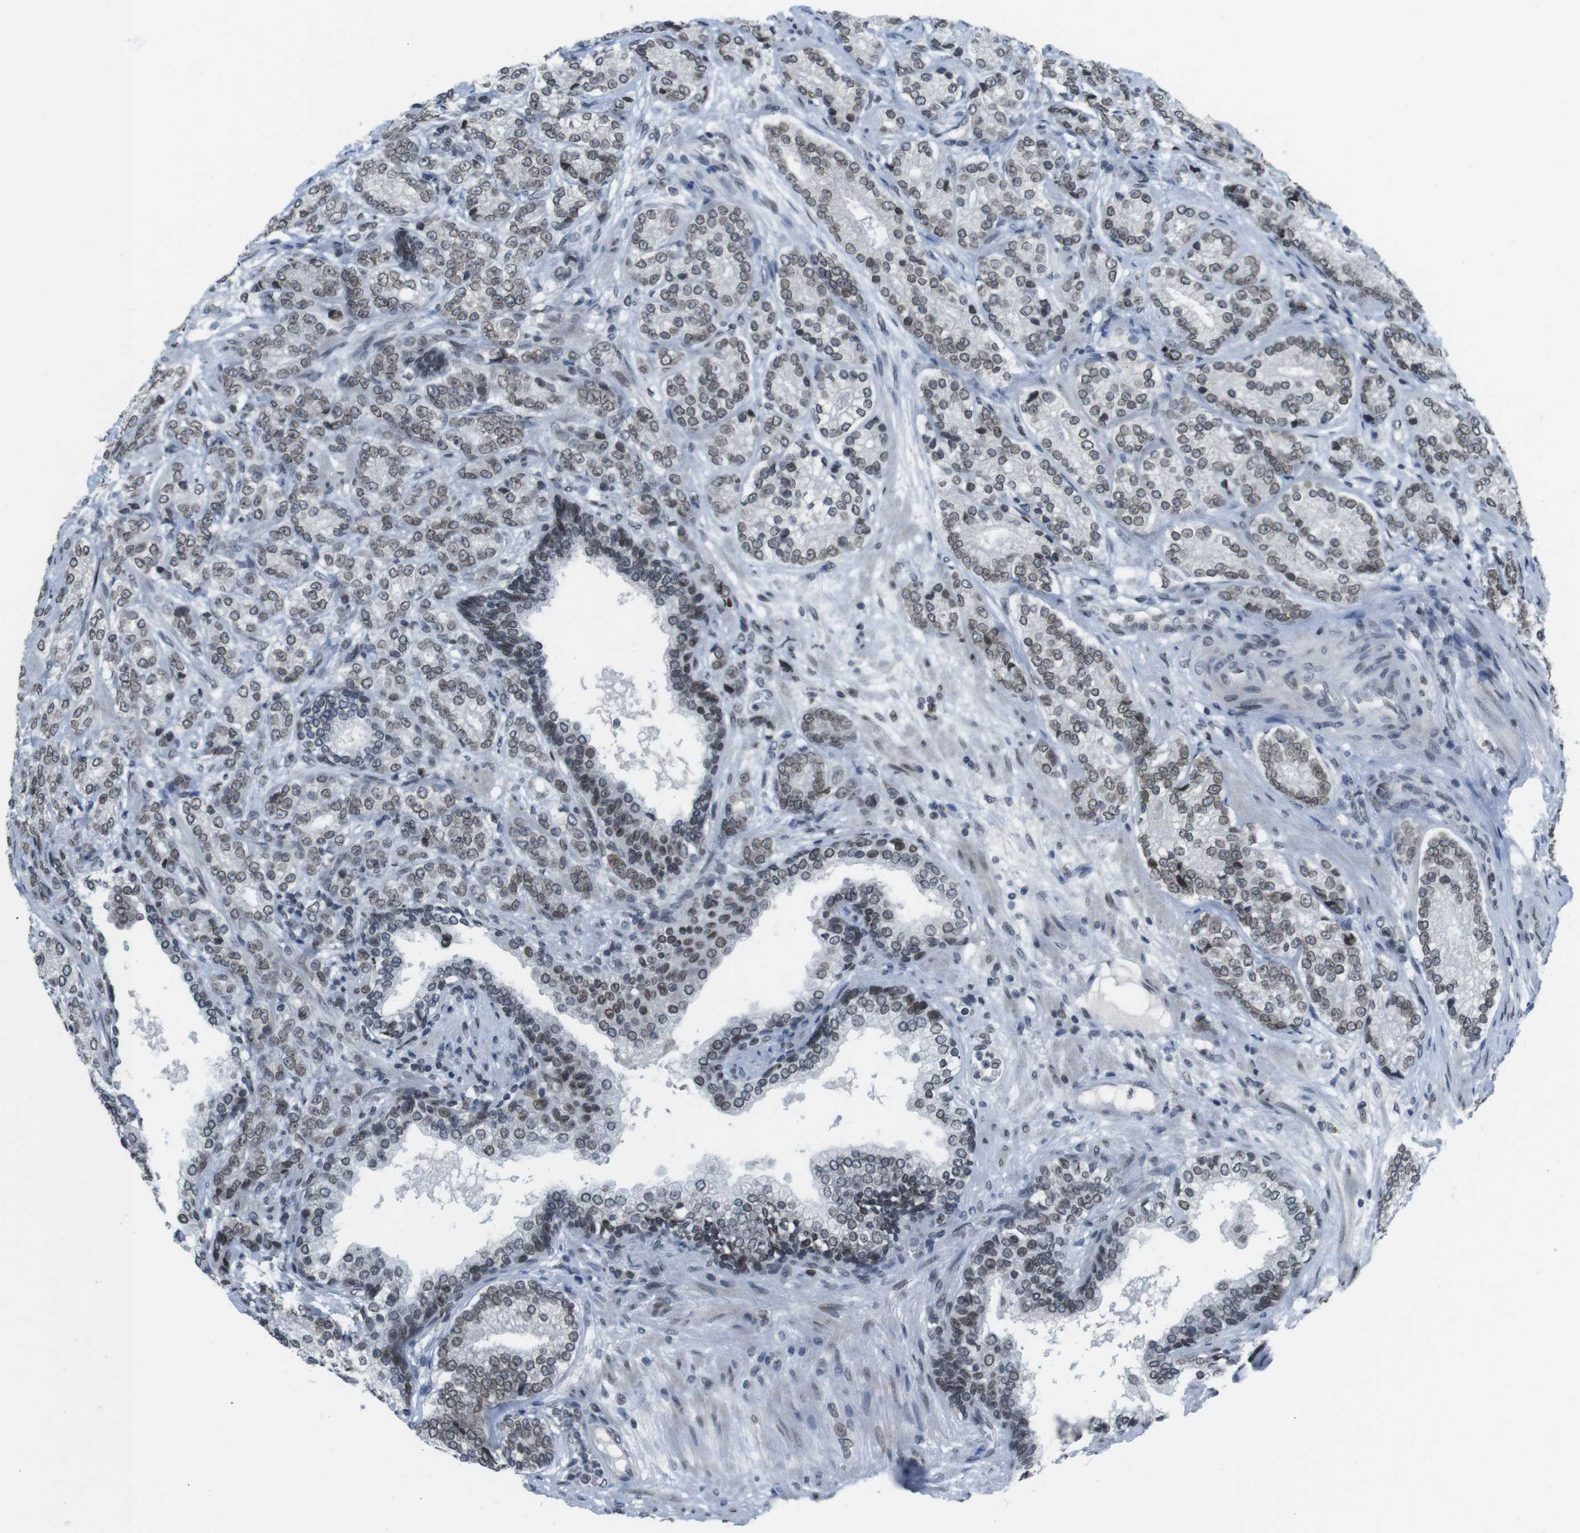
{"staining": {"intensity": "moderate", "quantity": ">75%", "location": "cytoplasmic/membranous,nuclear"}, "tissue": "prostate cancer", "cell_type": "Tumor cells", "image_type": "cancer", "snomed": [{"axis": "morphology", "description": "Adenocarcinoma, High grade"}, {"axis": "topography", "description": "Prostate"}], "caption": "Protein expression analysis of prostate cancer exhibits moderate cytoplasmic/membranous and nuclear positivity in about >75% of tumor cells. (Brightfield microscopy of DAB IHC at high magnification).", "gene": "MAD1L1", "patient": {"sex": "male", "age": 61}}